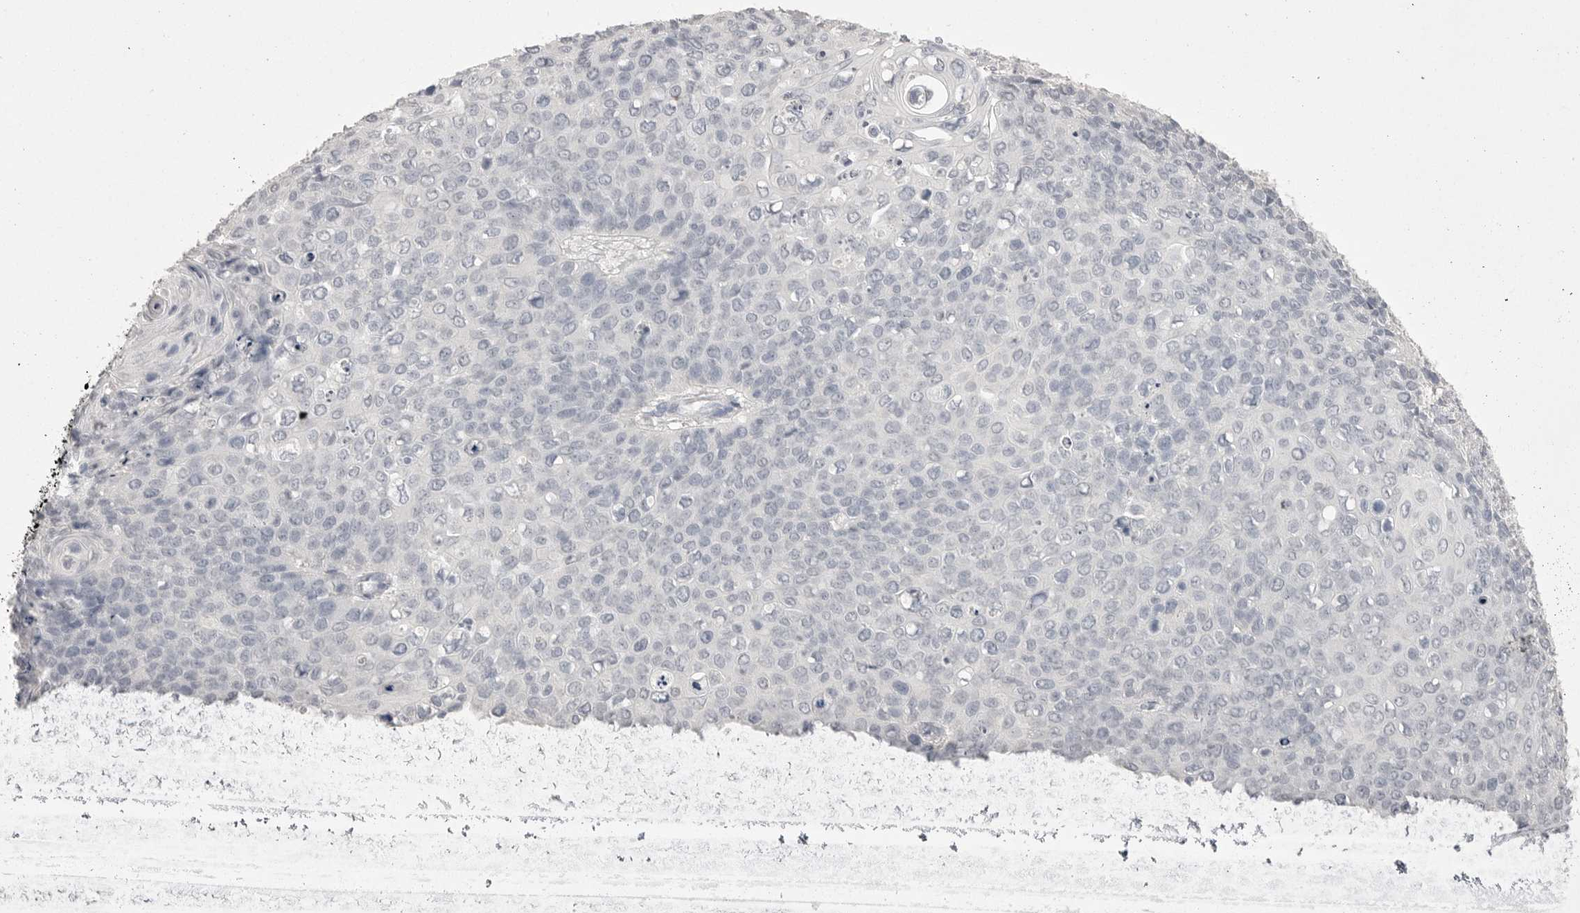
{"staining": {"intensity": "negative", "quantity": "none", "location": "none"}, "tissue": "cervical cancer", "cell_type": "Tumor cells", "image_type": "cancer", "snomed": [{"axis": "morphology", "description": "Squamous cell carcinoma, NOS"}, {"axis": "topography", "description": "Cervix"}], "caption": "Histopathology image shows no protein expression in tumor cells of squamous cell carcinoma (cervical) tissue. (Brightfield microscopy of DAB (3,3'-diaminobenzidine) IHC at high magnification).", "gene": "CPB1", "patient": {"sex": "female", "age": 39}}